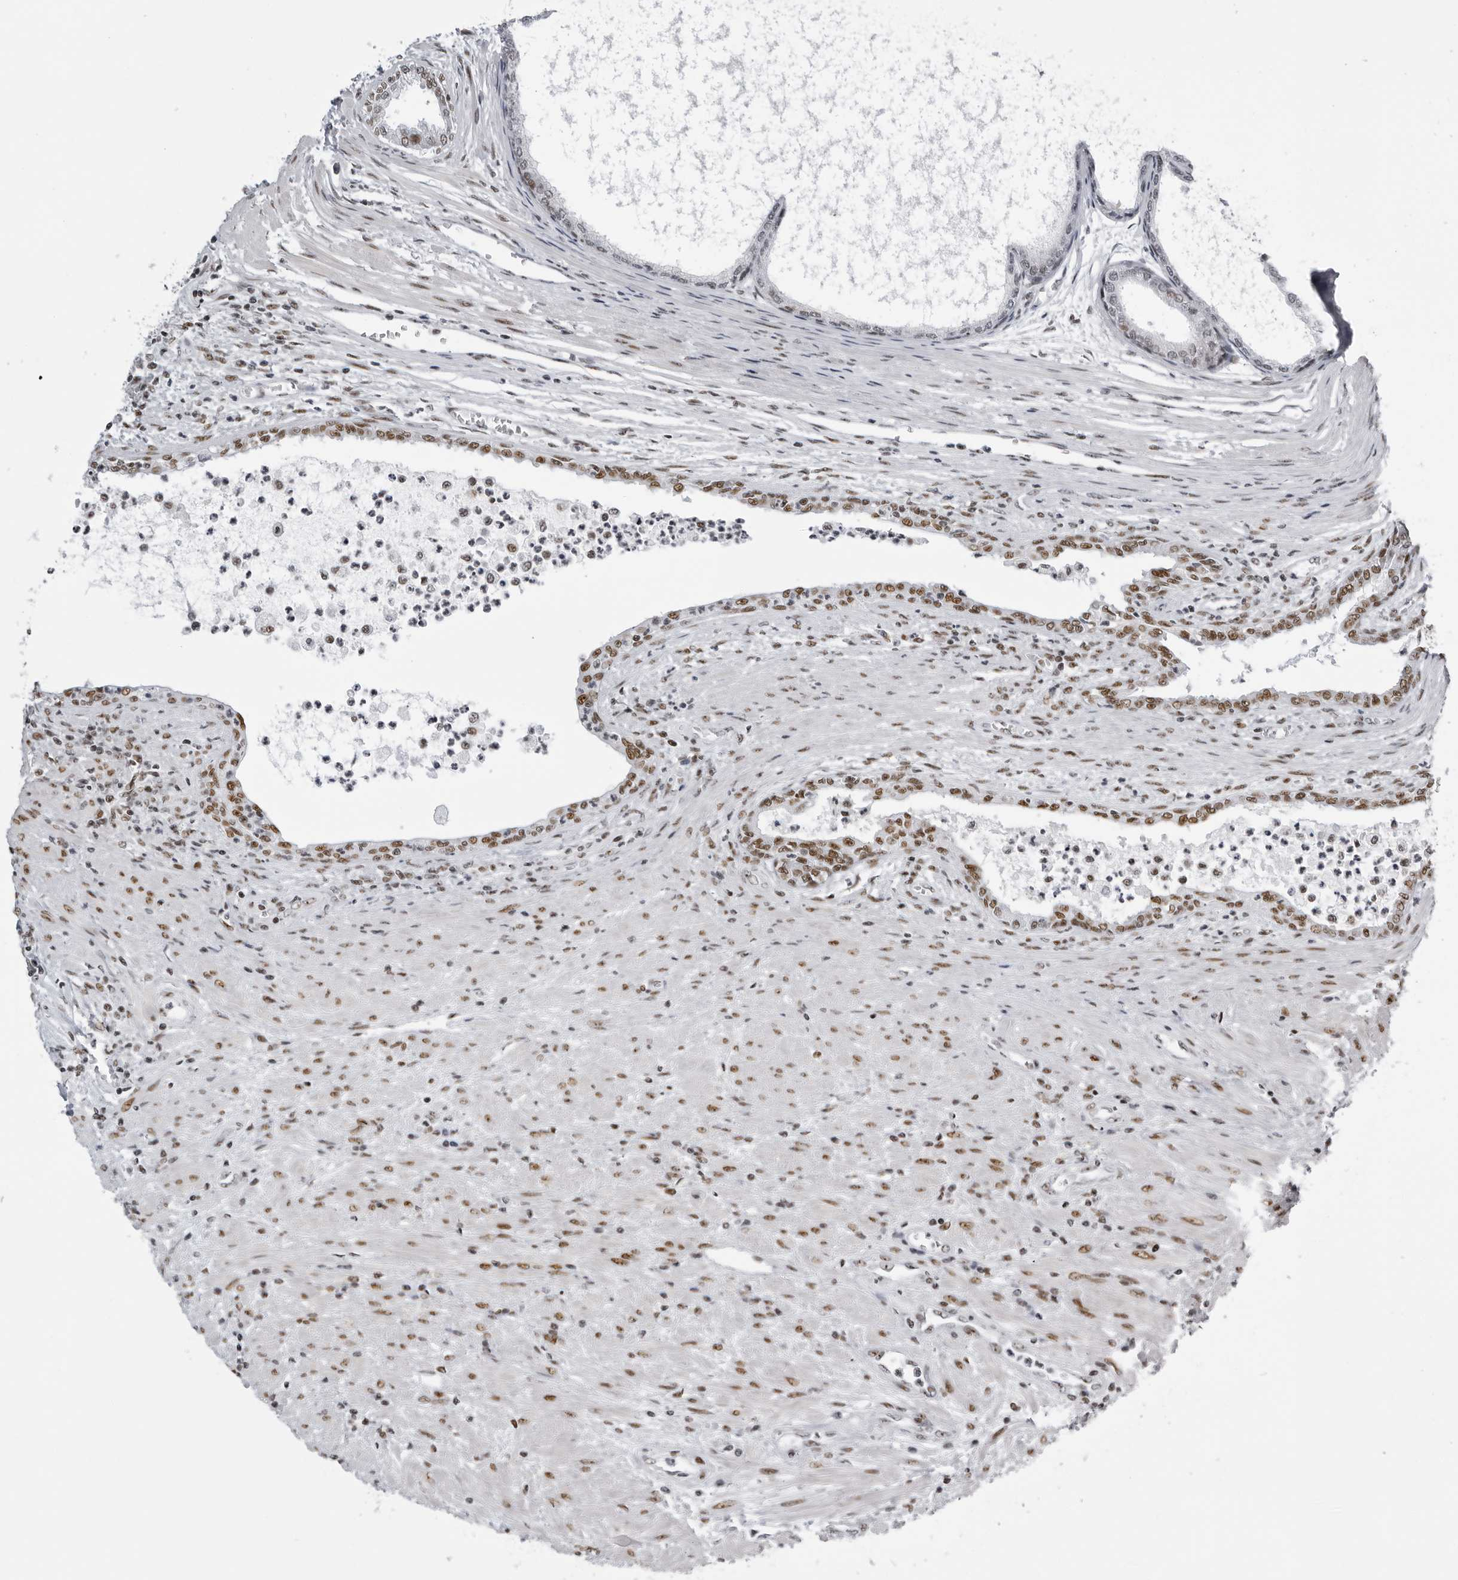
{"staining": {"intensity": "moderate", "quantity": ">75%", "location": "nuclear"}, "tissue": "prostate cancer", "cell_type": "Tumor cells", "image_type": "cancer", "snomed": [{"axis": "morphology", "description": "Normal tissue, NOS"}, {"axis": "morphology", "description": "Adenocarcinoma, Low grade"}, {"axis": "topography", "description": "Prostate"}, {"axis": "topography", "description": "Peripheral nerve tissue"}], "caption": "The micrograph demonstrates immunohistochemical staining of prostate low-grade adenocarcinoma. There is moderate nuclear staining is seen in about >75% of tumor cells.", "gene": "DHX9", "patient": {"sex": "male", "age": 71}}